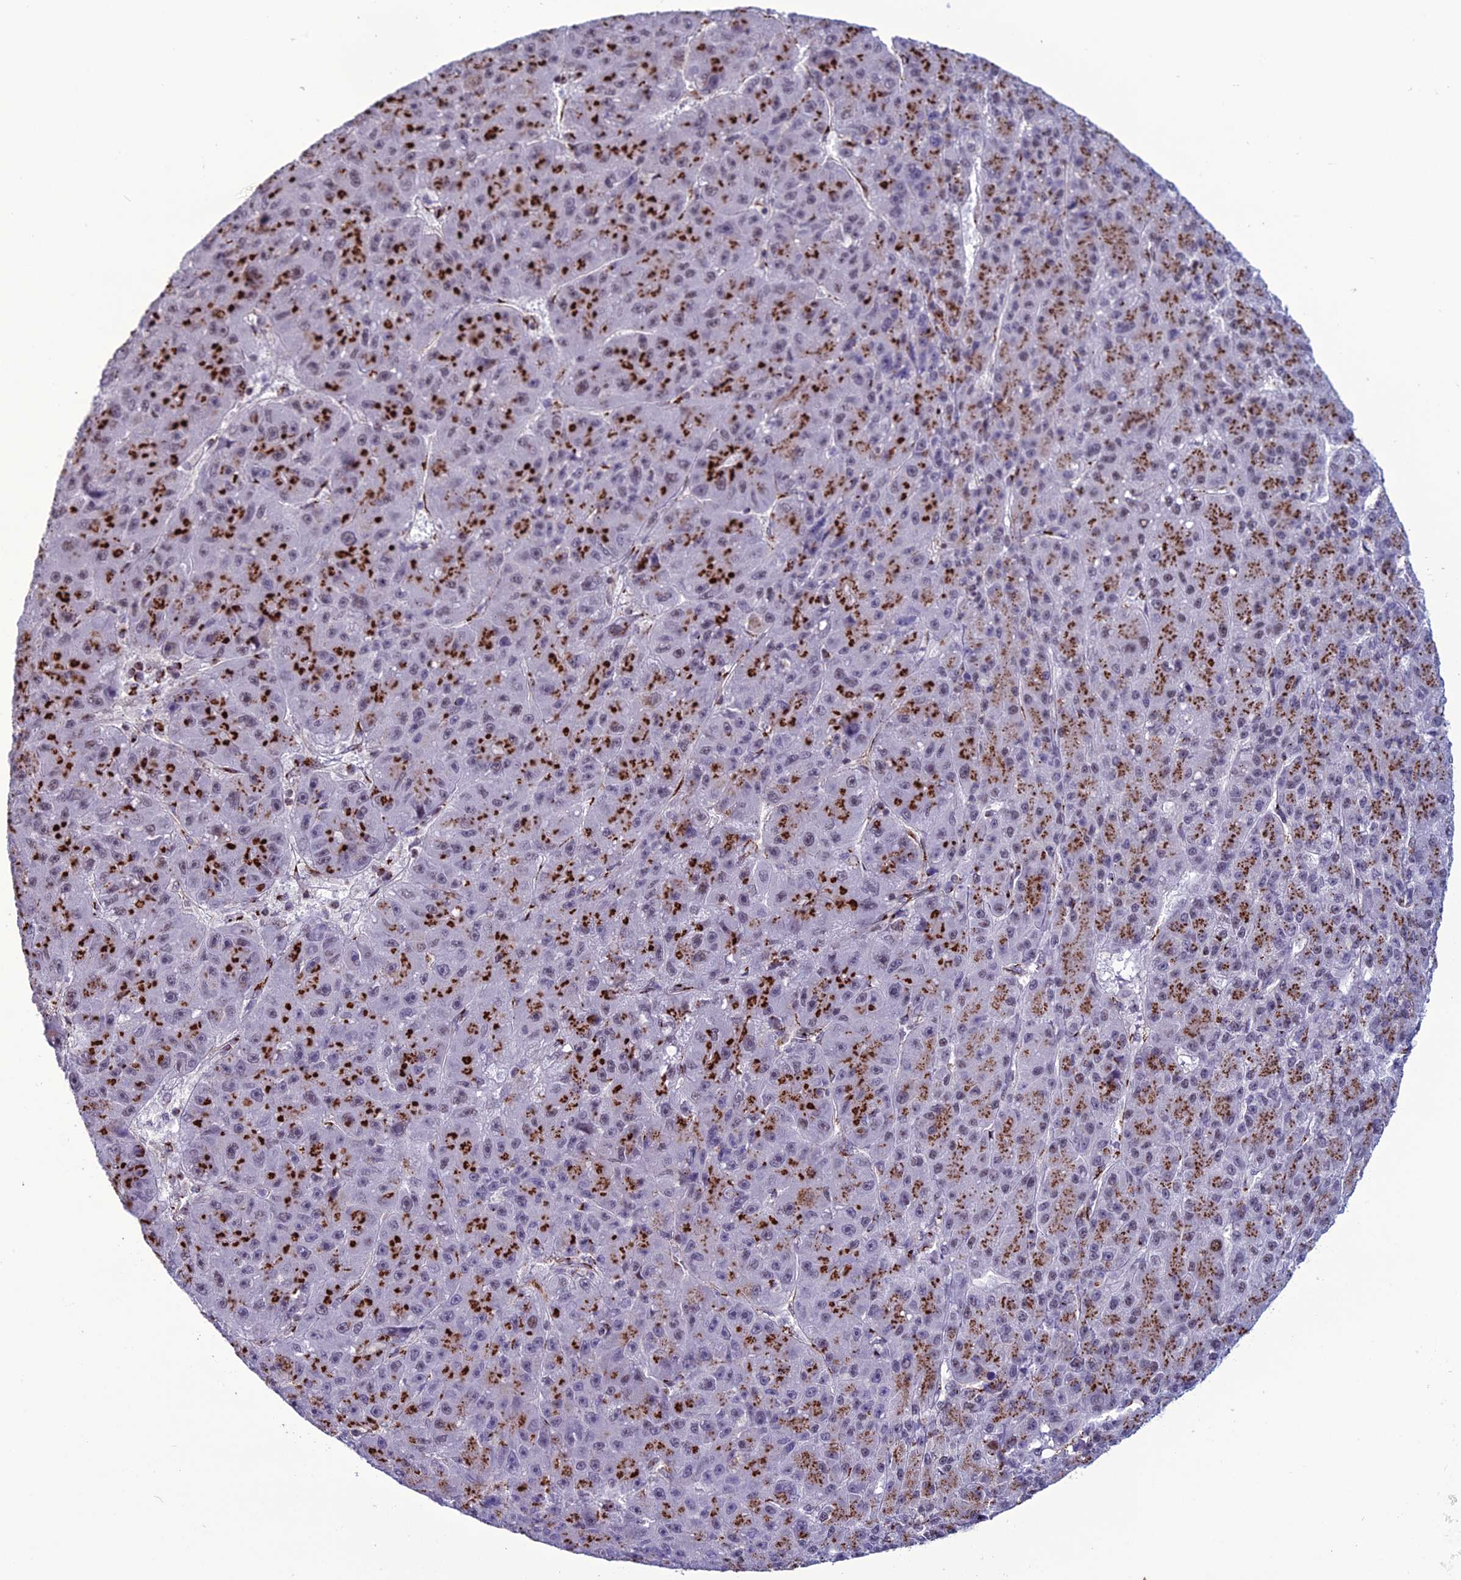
{"staining": {"intensity": "strong", "quantity": ">75%", "location": "cytoplasmic/membranous"}, "tissue": "liver cancer", "cell_type": "Tumor cells", "image_type": "cancer", "snomed": [{"axis": "morphology", "description": "Carcinoma, Hepatocellular, NOS"}, {"axis": "topography", "description": "Liver"}], "caption": "This photomicrograph displays immunohistochemistry staining of liver cancer (hepatocellular carcinoma), with high strong cytoplasmic/membranous positivity in about >75% of tumor cells.", "gene": "PLEKHA4", "patient": {"sex": "male", "age": 67}}